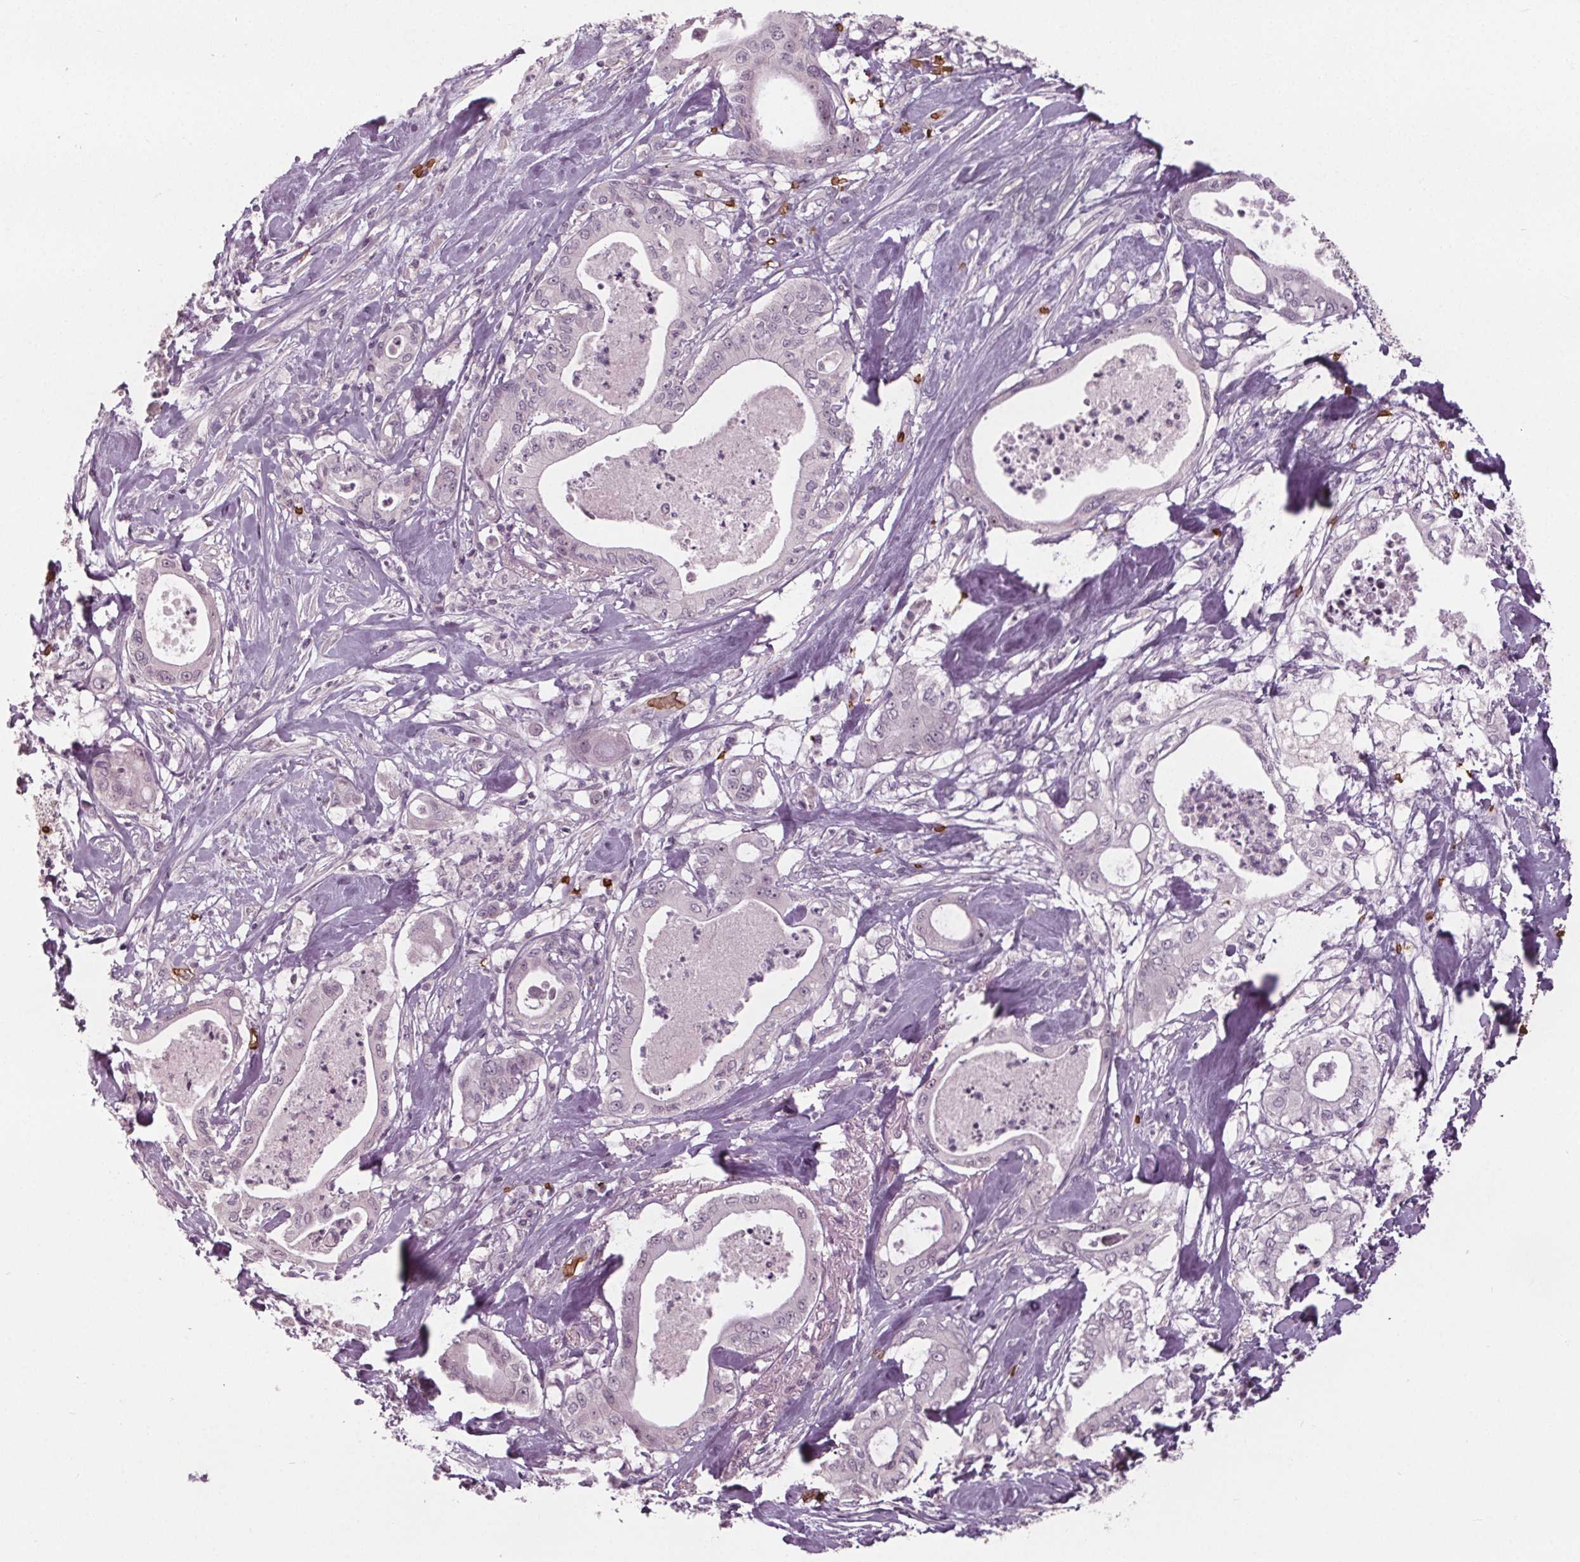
{"staining": {"intensity": "negative", "quantity": "none", "location": "none"}, "tissue": "pancreatic cancer", "cell_type": "Tumor cells", "image_type": "cancer", "snomed": [{"axis": "morphology", "description": "Adenocarcinoma, NOS"}, {"axis": "topography", "description": "Pancreas"}], "caption": "Human pancreatic cancer (adenocarcinoma) stained for a protein using immunohistochemistry shows no expression in tumor cells.", "gene": "SLC4A1", "patient": {"sex": "male", "age": 71}}